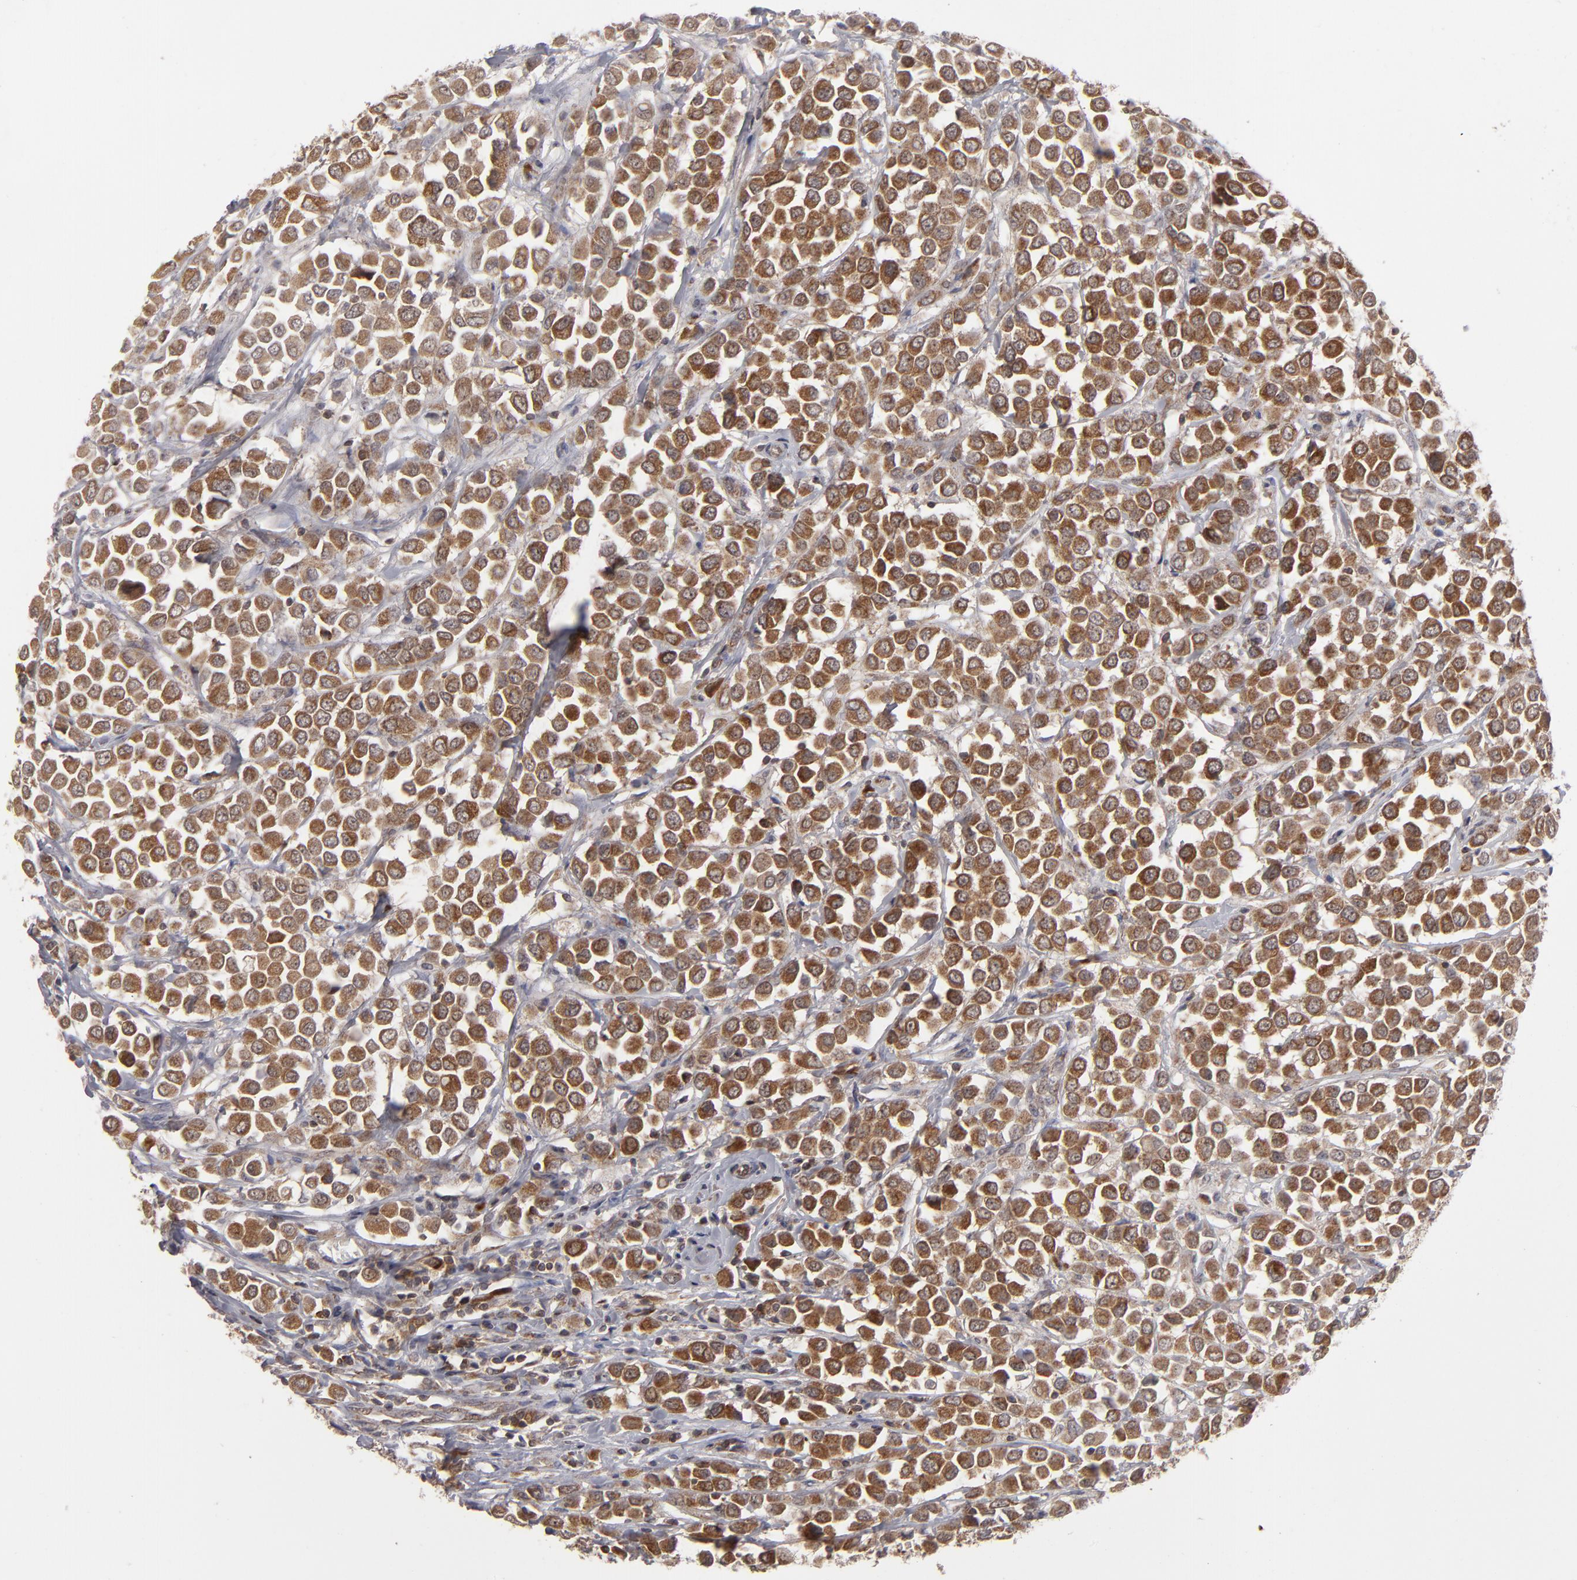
{"staining": {"intensity": "moderate", "quantity": ">75%", "location": "cytoplasmic/membranous"}, "tissue": "breast cancer", "cell_type": "Tumor cells", "image_type": "cancer", "snomed": [{"axis": "morphology", "description": "Duct carcinoma"}, {"axis": "topography", "description": "Breast"}], "caption": "An image of human breast invasive ductal carcinoma stained for a protein reveals moderate cytoplasmic/membranous brown staining in tumor cells. The staining is performed using DAB (3,3'-diaminobenzidine) brown chromogen to label protein expression. The nuclei are counter-stained blue using hematoxylin.", "gene": "GLCCI1", "patient": {"sex": "female", "age": 61}}